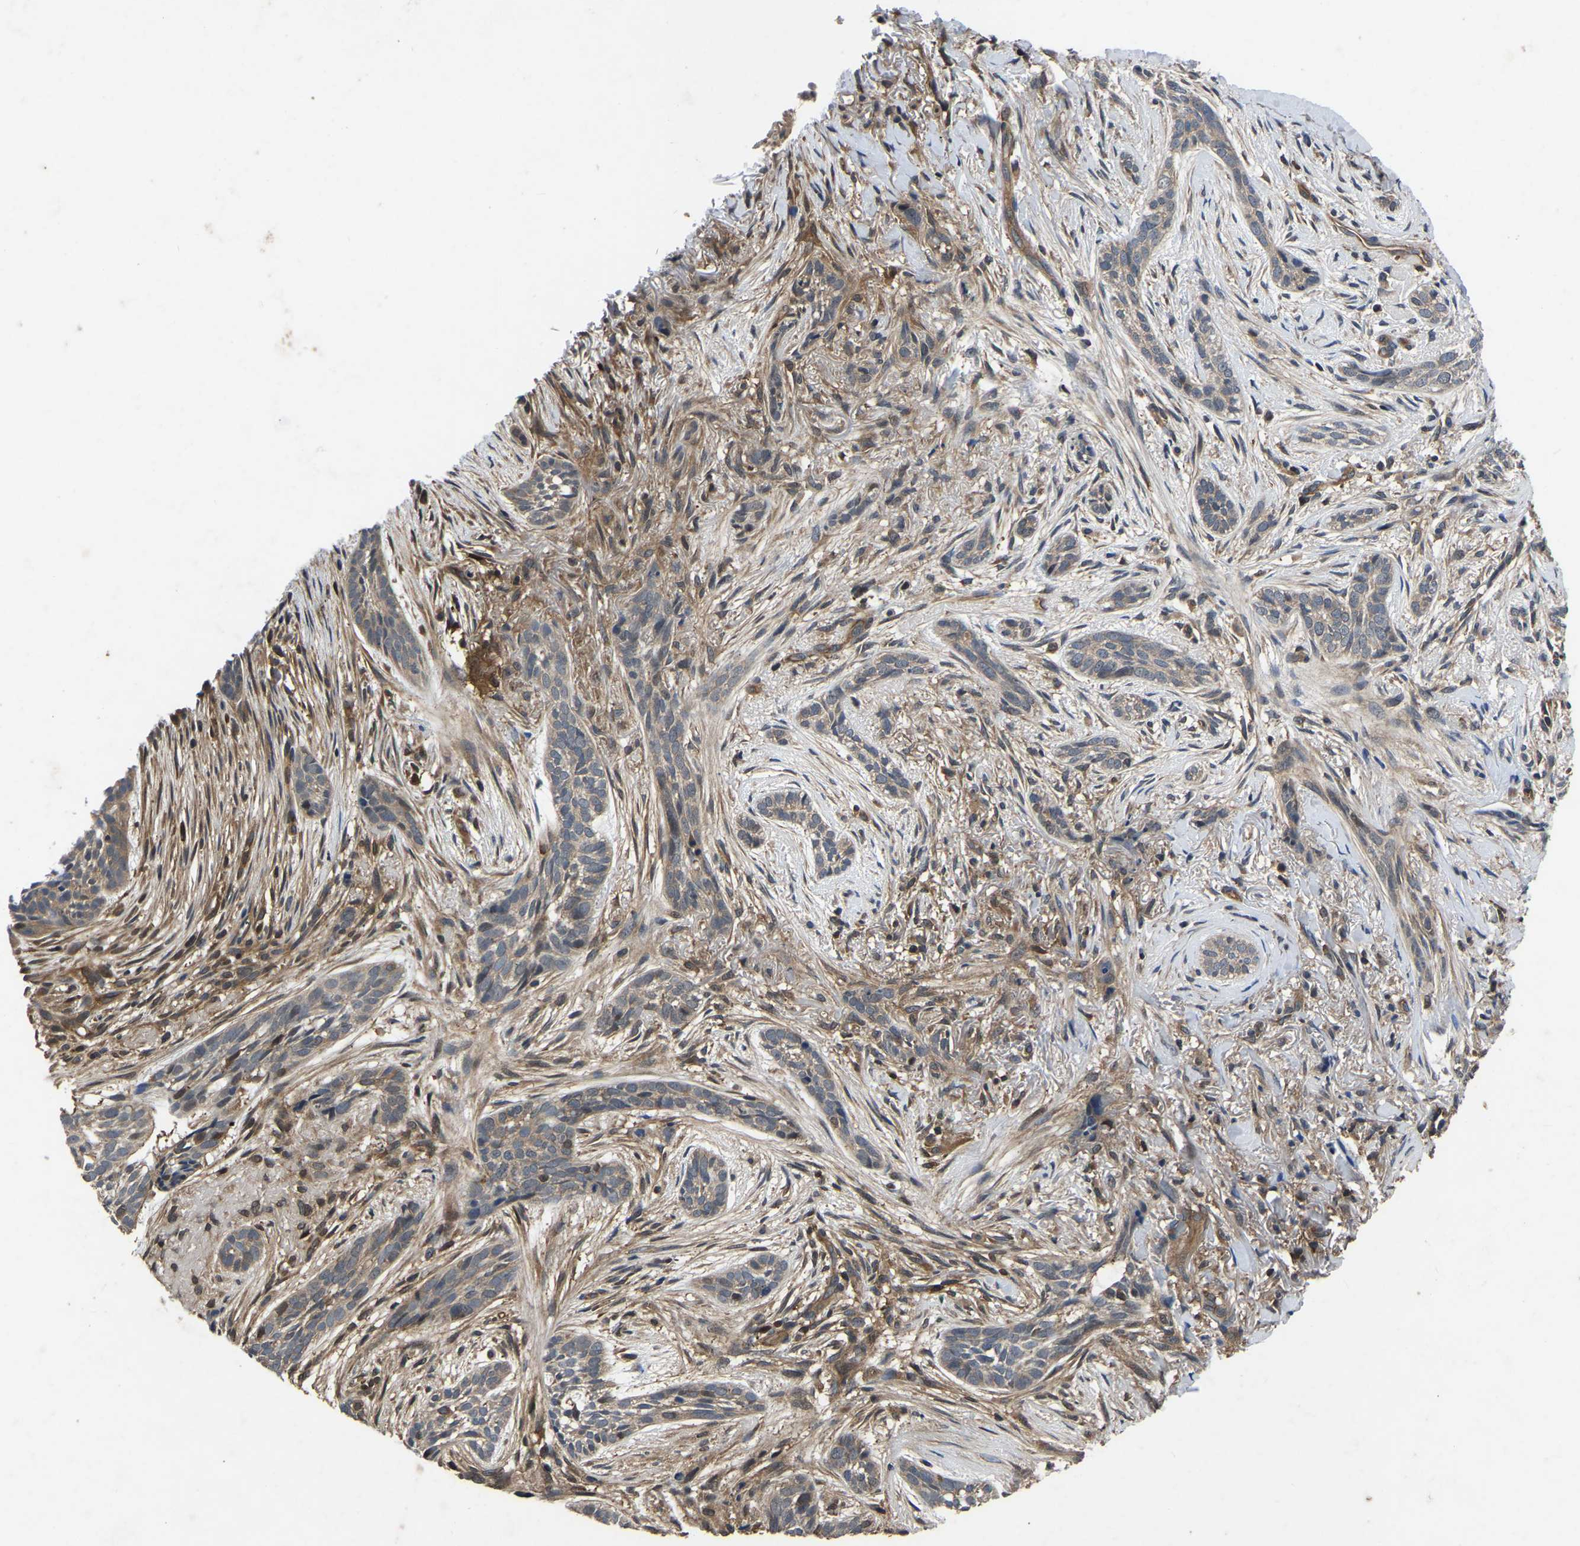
{"staining": {"intensity": "weak", "quantity": "25%-75%", "location": "cytoplasmic/membranous"}, "tissue": "skin cancer", "cell_type": "Tumor cells", "image_type": "cancer", "snomed": [{"axis": "morphology", "description": "Basal cell carcinoma"}, {"axis": "topography", "description": "Skin"}], "caption": "A photomicrograph showing weak cytoplasmic/membranous staining in about 25%-75% of tumor cells in skin cancer (basal cell carcinoma), as visualized by brown immunohistochemical staining.", "gene": "FGD5", "patient": {"sex": "female", "age": 88}}